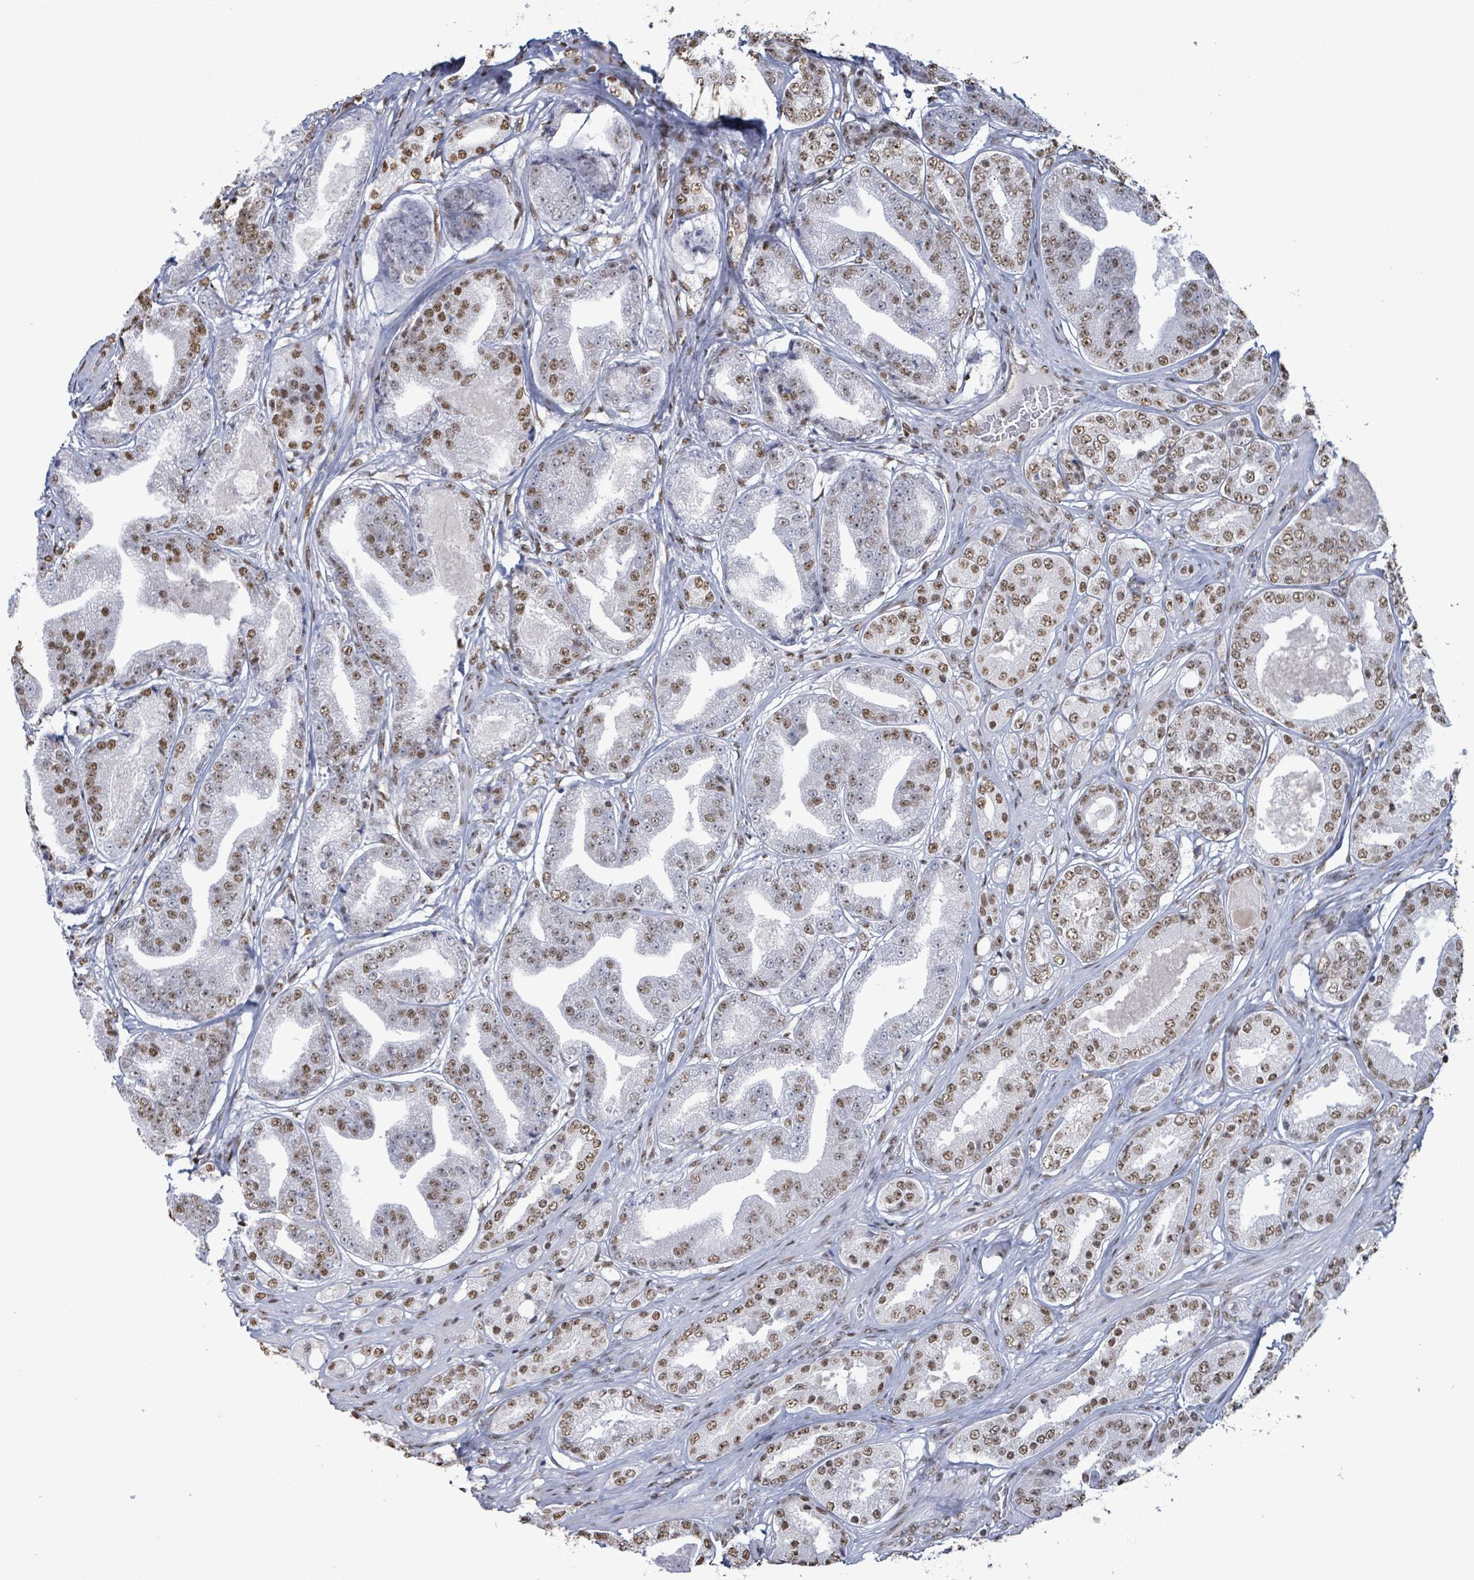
{"staining": {"intensity": "moderate", "quantity": ">75%", "location": "nuclear"}, "tissue": "prostate cancer", "cell_type": "Tumor cells", "image_type": "cancer", "snomed": [{"axis": "morphology", "description": "Adenocarcinoma, High grade"}, {"axis": "topography", "description": "Prostate"}], "caption": "Immunohistochemical staining of prostate adenocarcinoma (high-grade) demonstrates moderate nuclear protein positivity in about >75% of tumor cells.", "gene": "SAMD14", "patient": {"sex": "male", "age": 63}}